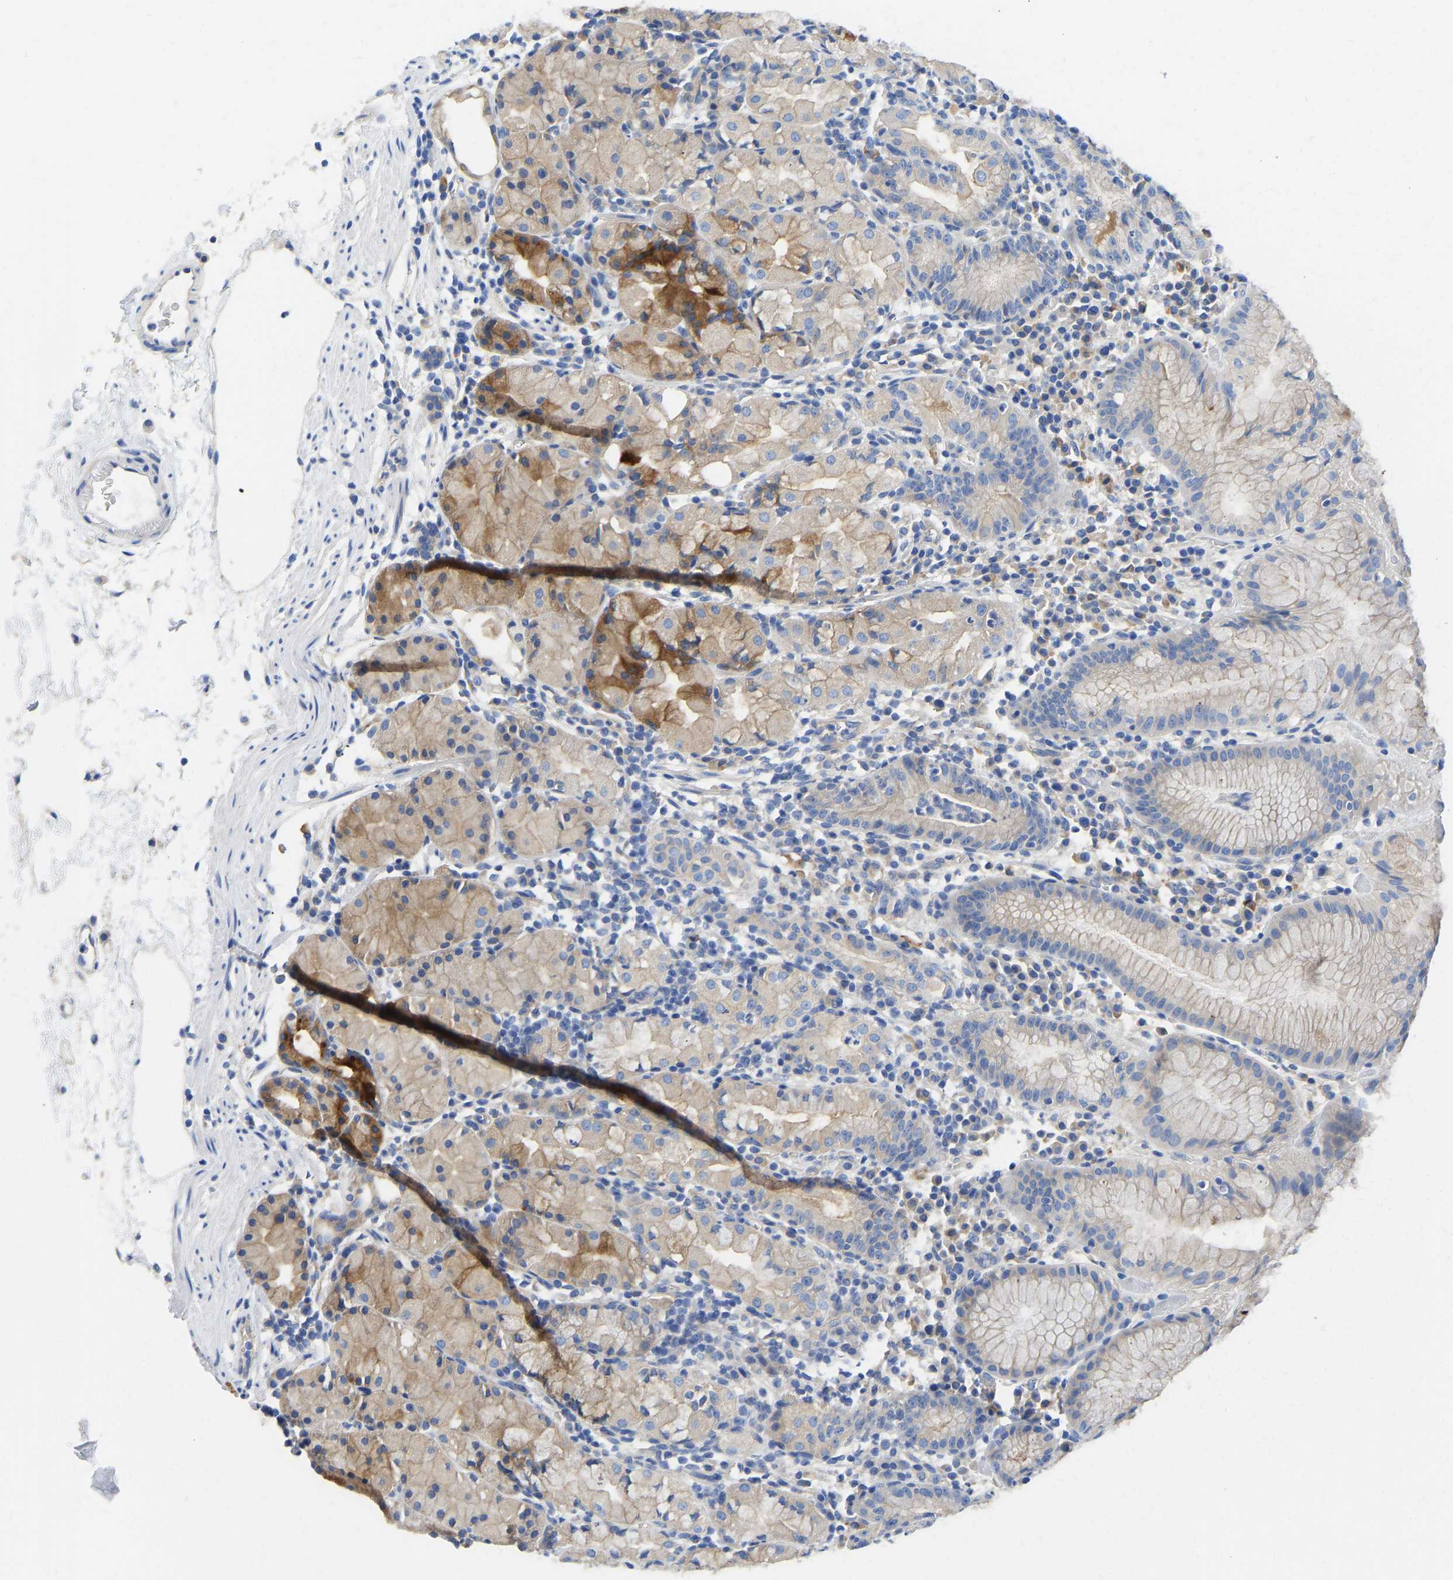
{"staining": {"intensity": "moderate", "quantity": "<25%", "location": "cytoplasmic/membranous"}, "tissue": "stomach", "cell_type": "Glandular cells", "image_type": "normal", "snomed": [{"axis": "morphology", "description": "Normal tissue, NOS"}, {"axis": "topography", "description": "Stomach"}, {"axis": "topography", "description": "Stomach, lower"}], "caption": "This is a micrograph of immunohistochemistry (IHC) staining of unremarkable stomach, which shows moderate staining in the cytoplasmic/membranous of glandular cells.", "gene": "CHAD", "patient": {"sex": "female", "age": 75}}